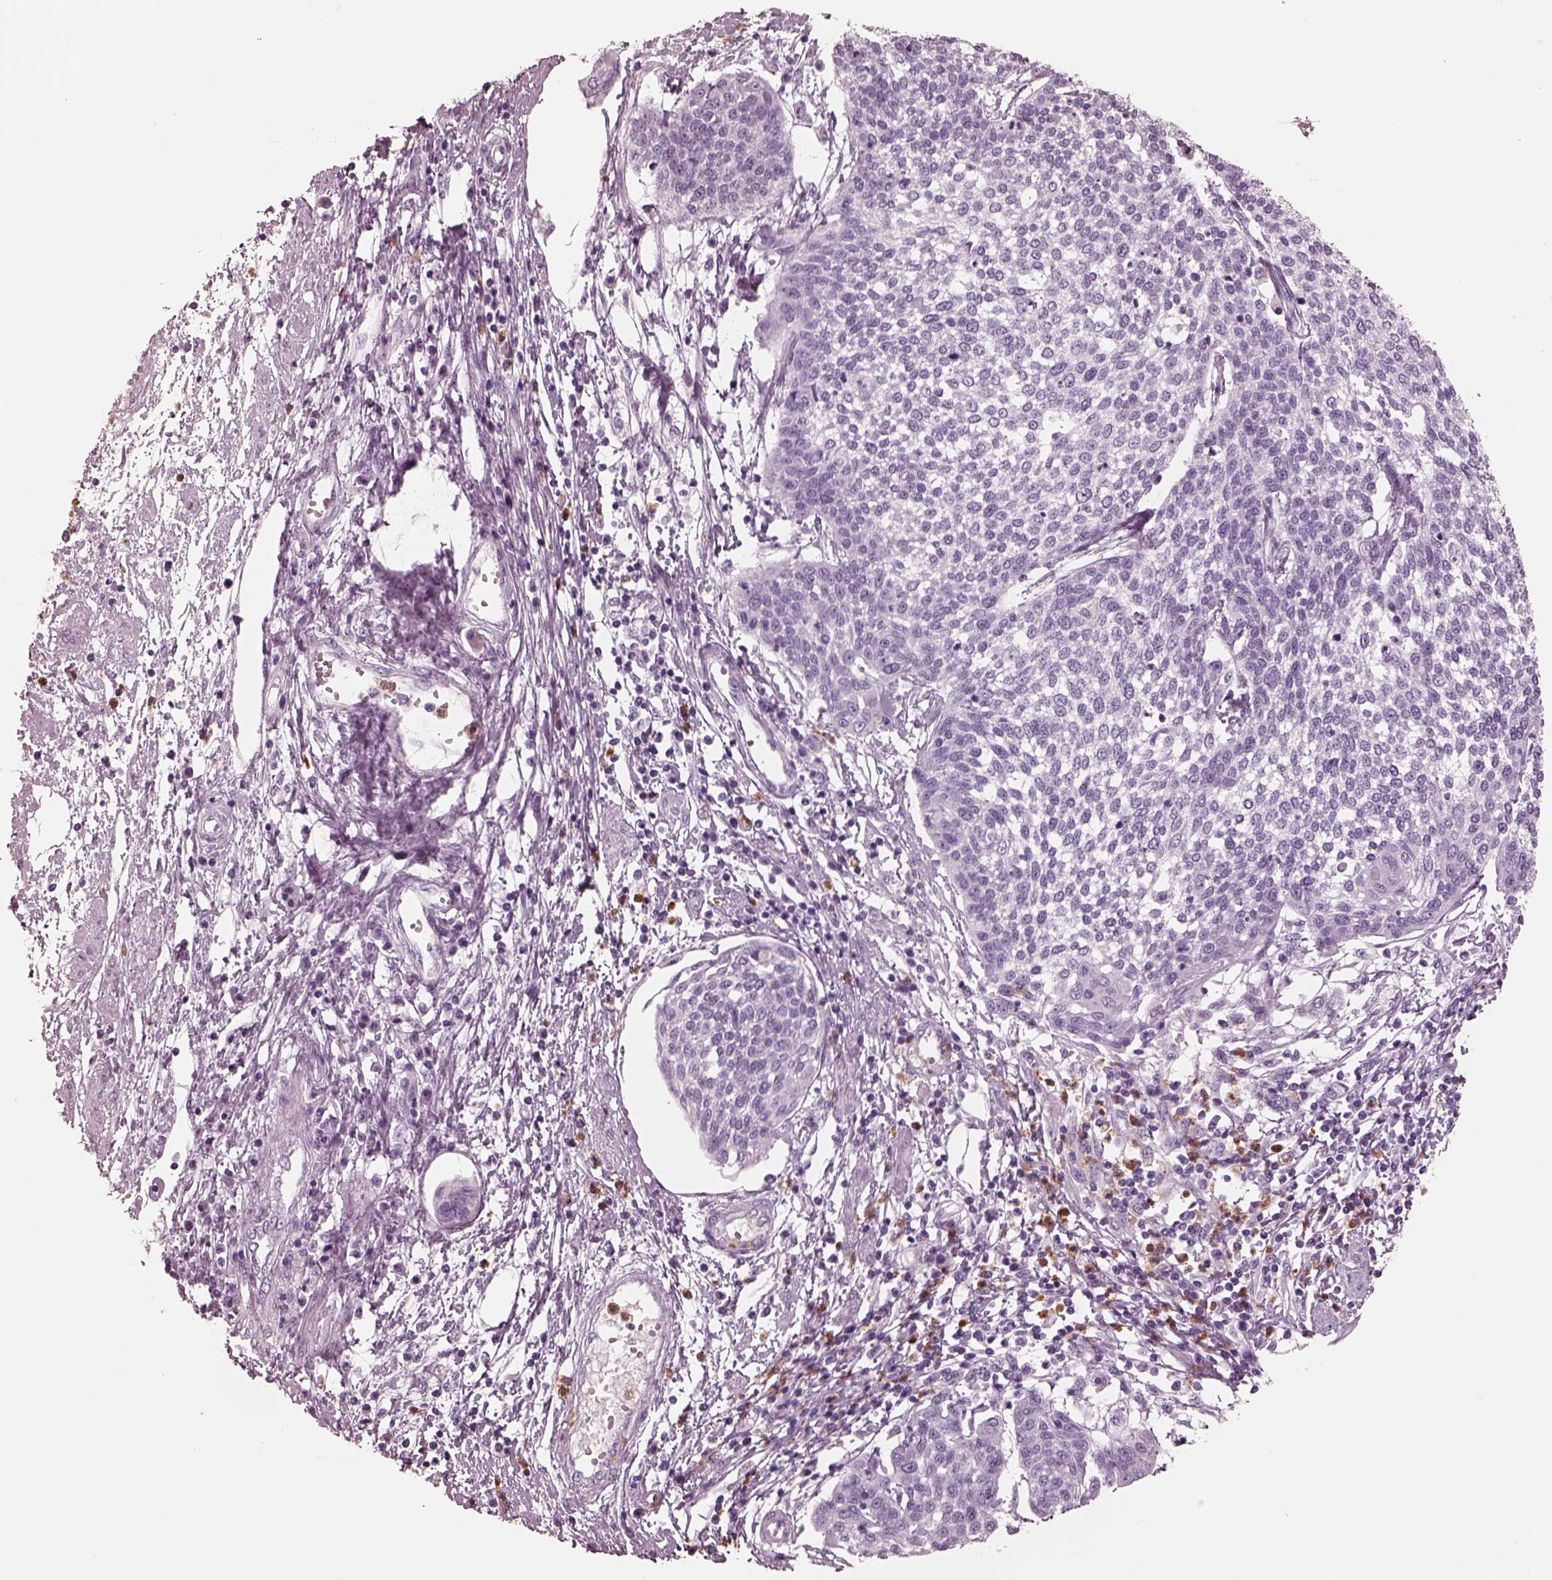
{"staining": {"intensity": "negative", "quantity": "none", "location": "none"}, "tissue": "cervical cancer", "cell_type": "Tumor cells", "image_type": "cancer", "snomed": [{"axis": "morphology", "description": "Squamous cell carcinoma, NOS"}, {"axis": "topography", "description": "Cervix"}], "caption": "This is an immunohistochemistry histopathology image of squamous cell carcinoma (cervical). There is no positivity in tumor cells.", "gene": "ELANE", "patient": {"sex": "female", "age": 34}}